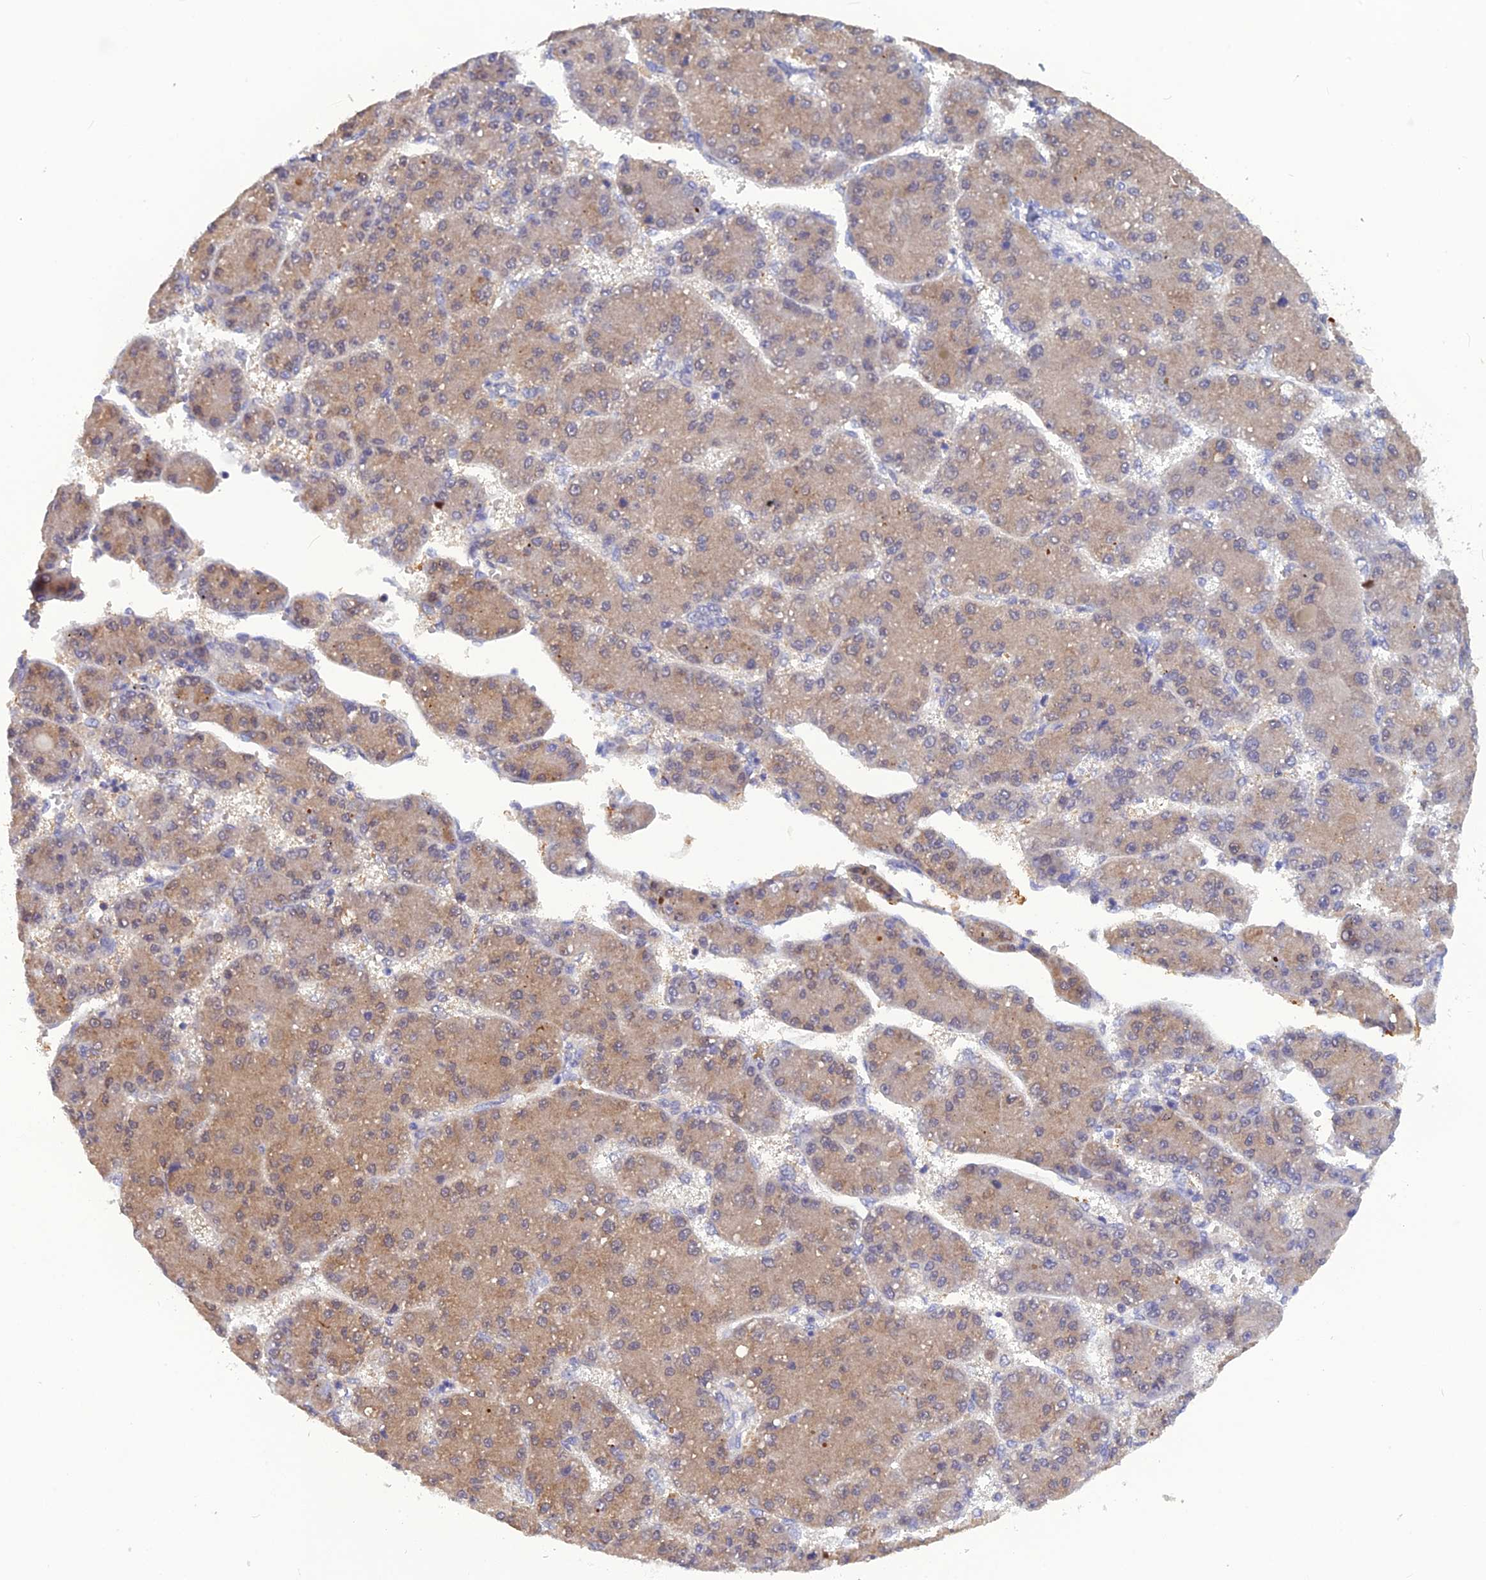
{"staining": {"intensity": "weak", "quantity": "25%-75%", "location": "cytoplasmic/membranous"}, "tissue": "liver cancer", "cell_type": "Tumor cells", "image_type": "cancer", "snomed": [{"axis": "morphology", "description": "Carcinoma, Hepatocellular, NOS"}, {"axis": "topography", "description": "Liver"}], "caption": "A brown stain labels weak cytoplasmic/membranous positivity of a protein in human hepatocellular carcinoma (liver) tumor cells. Using DAB (3,3'-diaminobenzidine) (brown) and hematoxylin (blue) stains, captured at high magnification using brightfield microscopy.", "gene": "HINT1", "patient": {"sex": "male", "age": 67}}